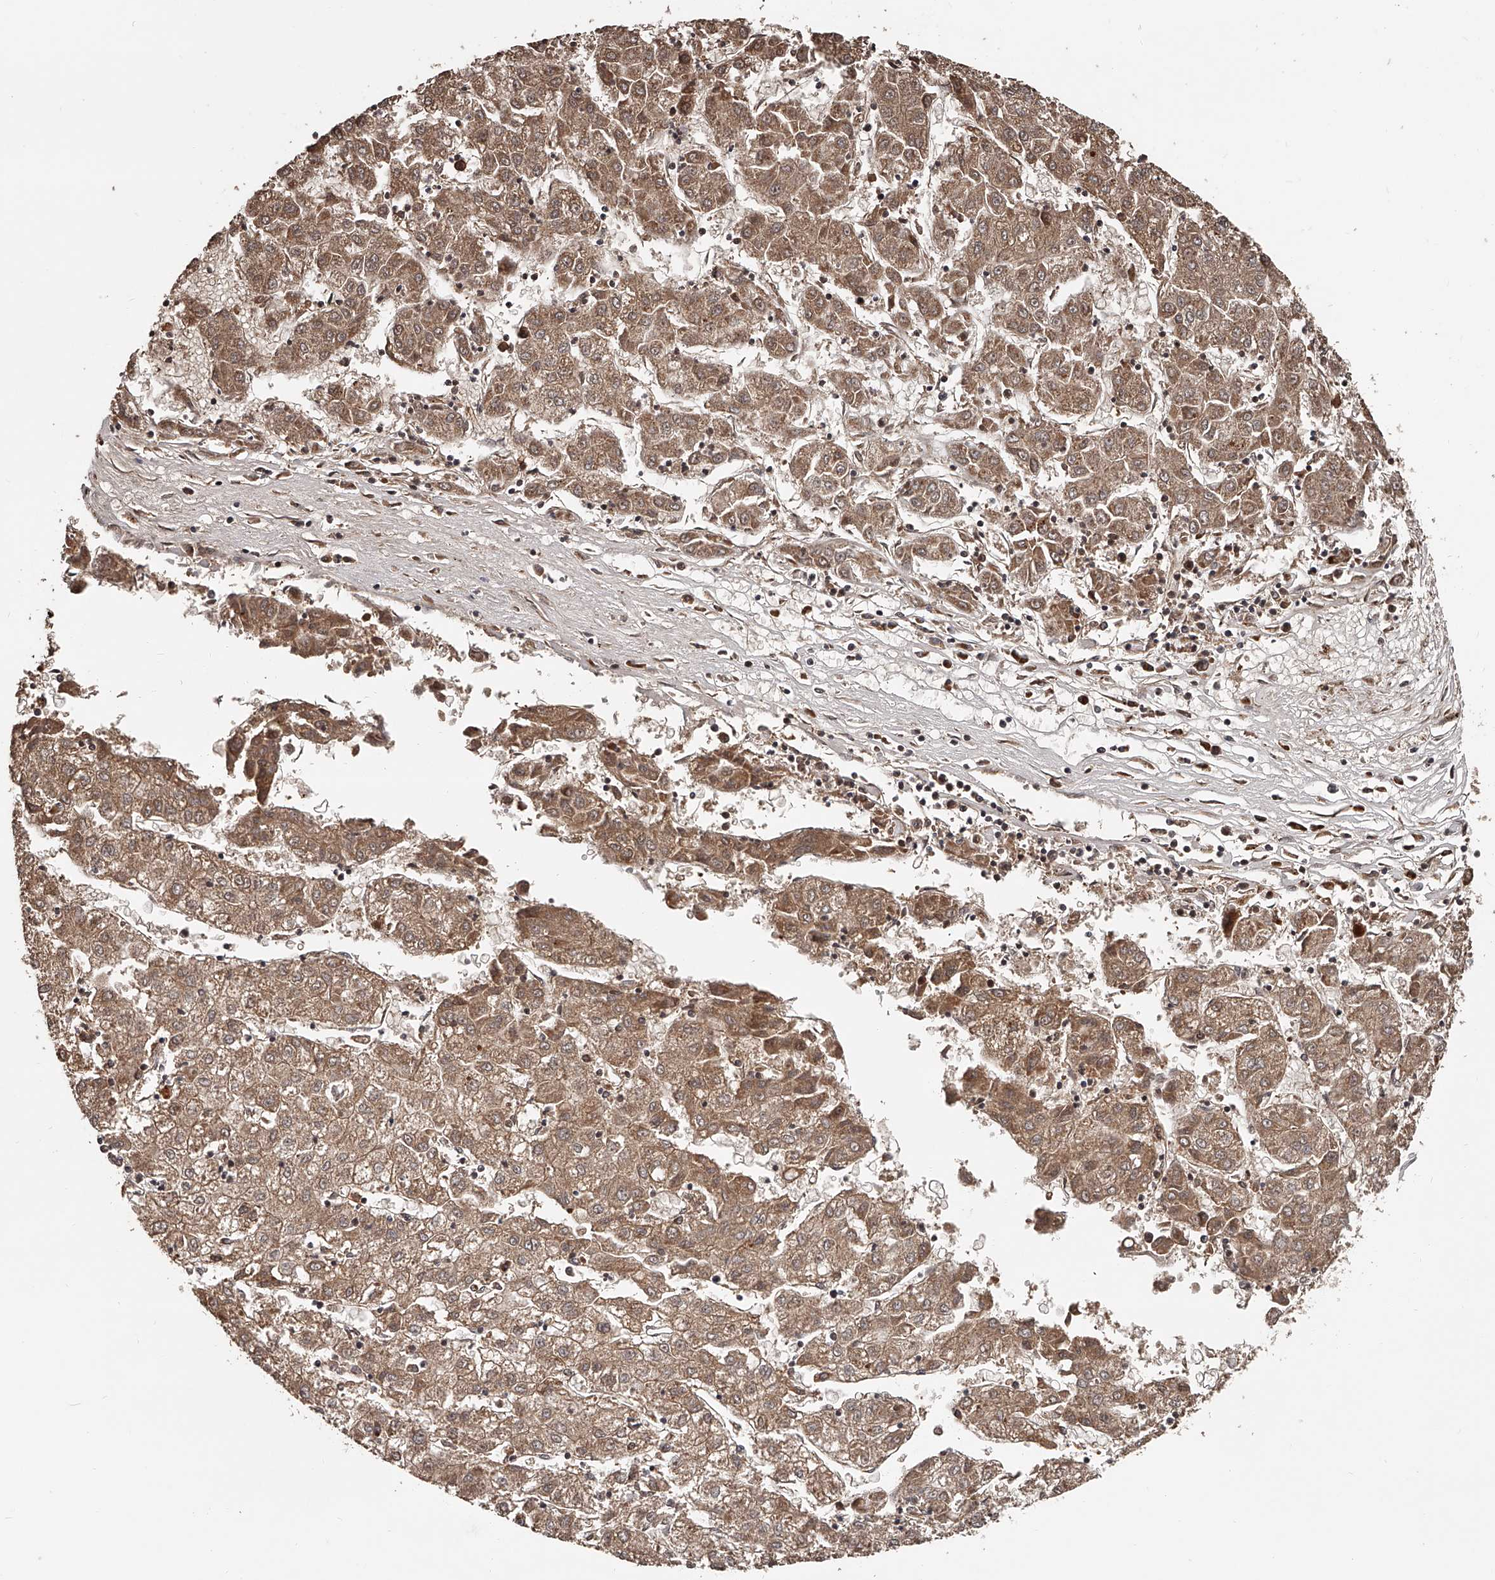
{"staining": {"intensity": "moderate", "quantity": ">75%", "location": "cytoplasmic/membranous"}, "tissue": "liver cancer", "cell_type": "Tumor cells", "image_type": "cancer", "snomed": [{"axis": "morphology", "description": "Carcinoma, Hepatocellular, NOS"}, {"axis": "topography", "description": "Liver"}], "caption": "Protein expression analysis of human liver cancer (hepatocellular carcinoma) reveals moderate cytoplasmic/membranous positivity in approximately >75% of tumor cells.", "gene": "URGCP", "patient": {"sex": "male", "age": 72}}